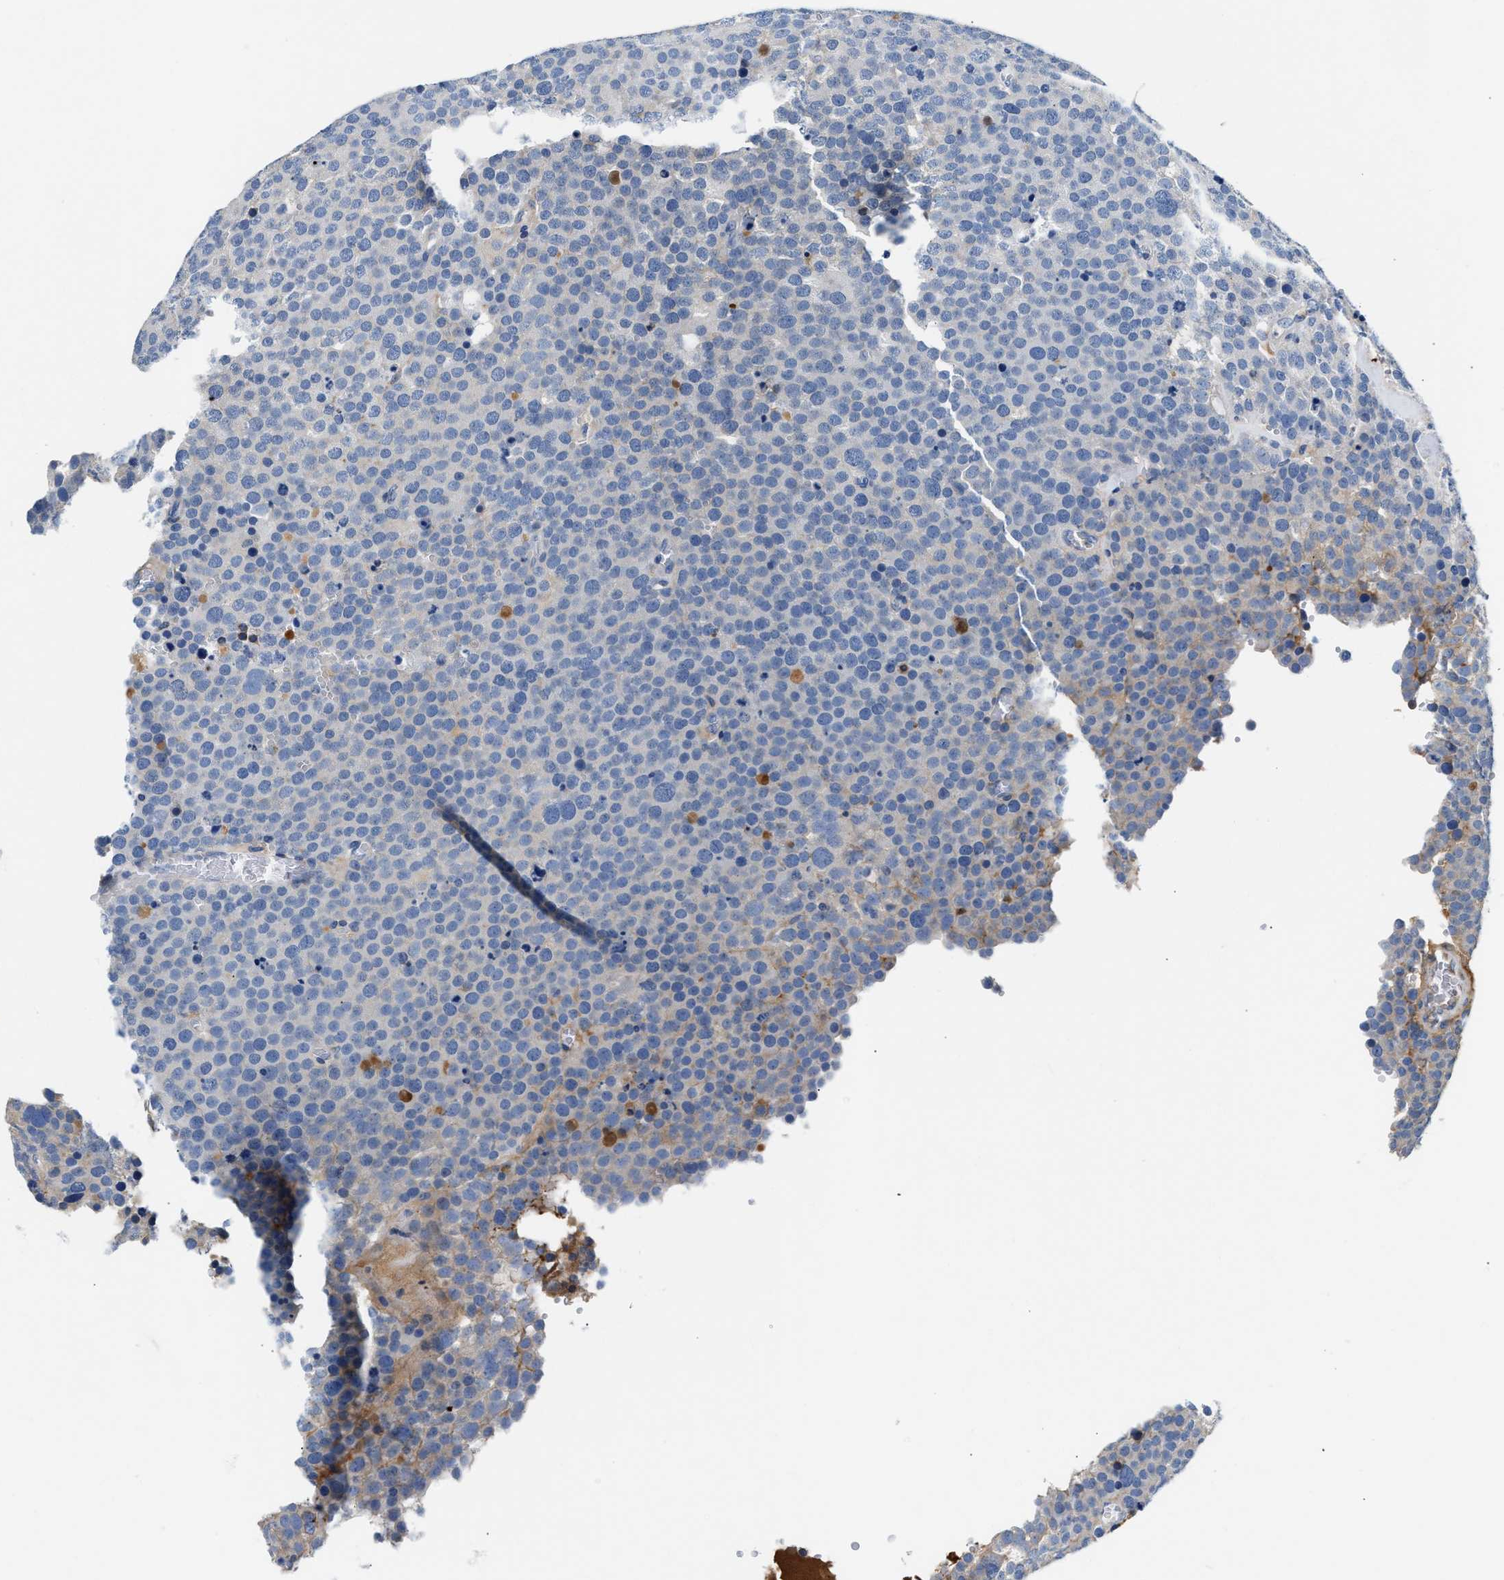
{"staining": {"intensity": "negative", "quantity": "none", "location": "none"}, "tissue": "testis cancer", "cell_type": "Tumor cells", "image_type": "cancer", "snomed": [{"axis": "morphology", "description": "Normal tissue, NOS"}, {"axis": "morphology", "description": "Seminoma, NOS"}, {"axis": "topography", "description": "Testis"}], "caption": "Immunohistochemistry (IHC) micrograph of neoplastic tissue: testis cancer (seminoma) stained with DAB shows no significant protein staining in tumor cells.", "gene": "TUT7", "patient": {"sex": "male", "age": 71}}